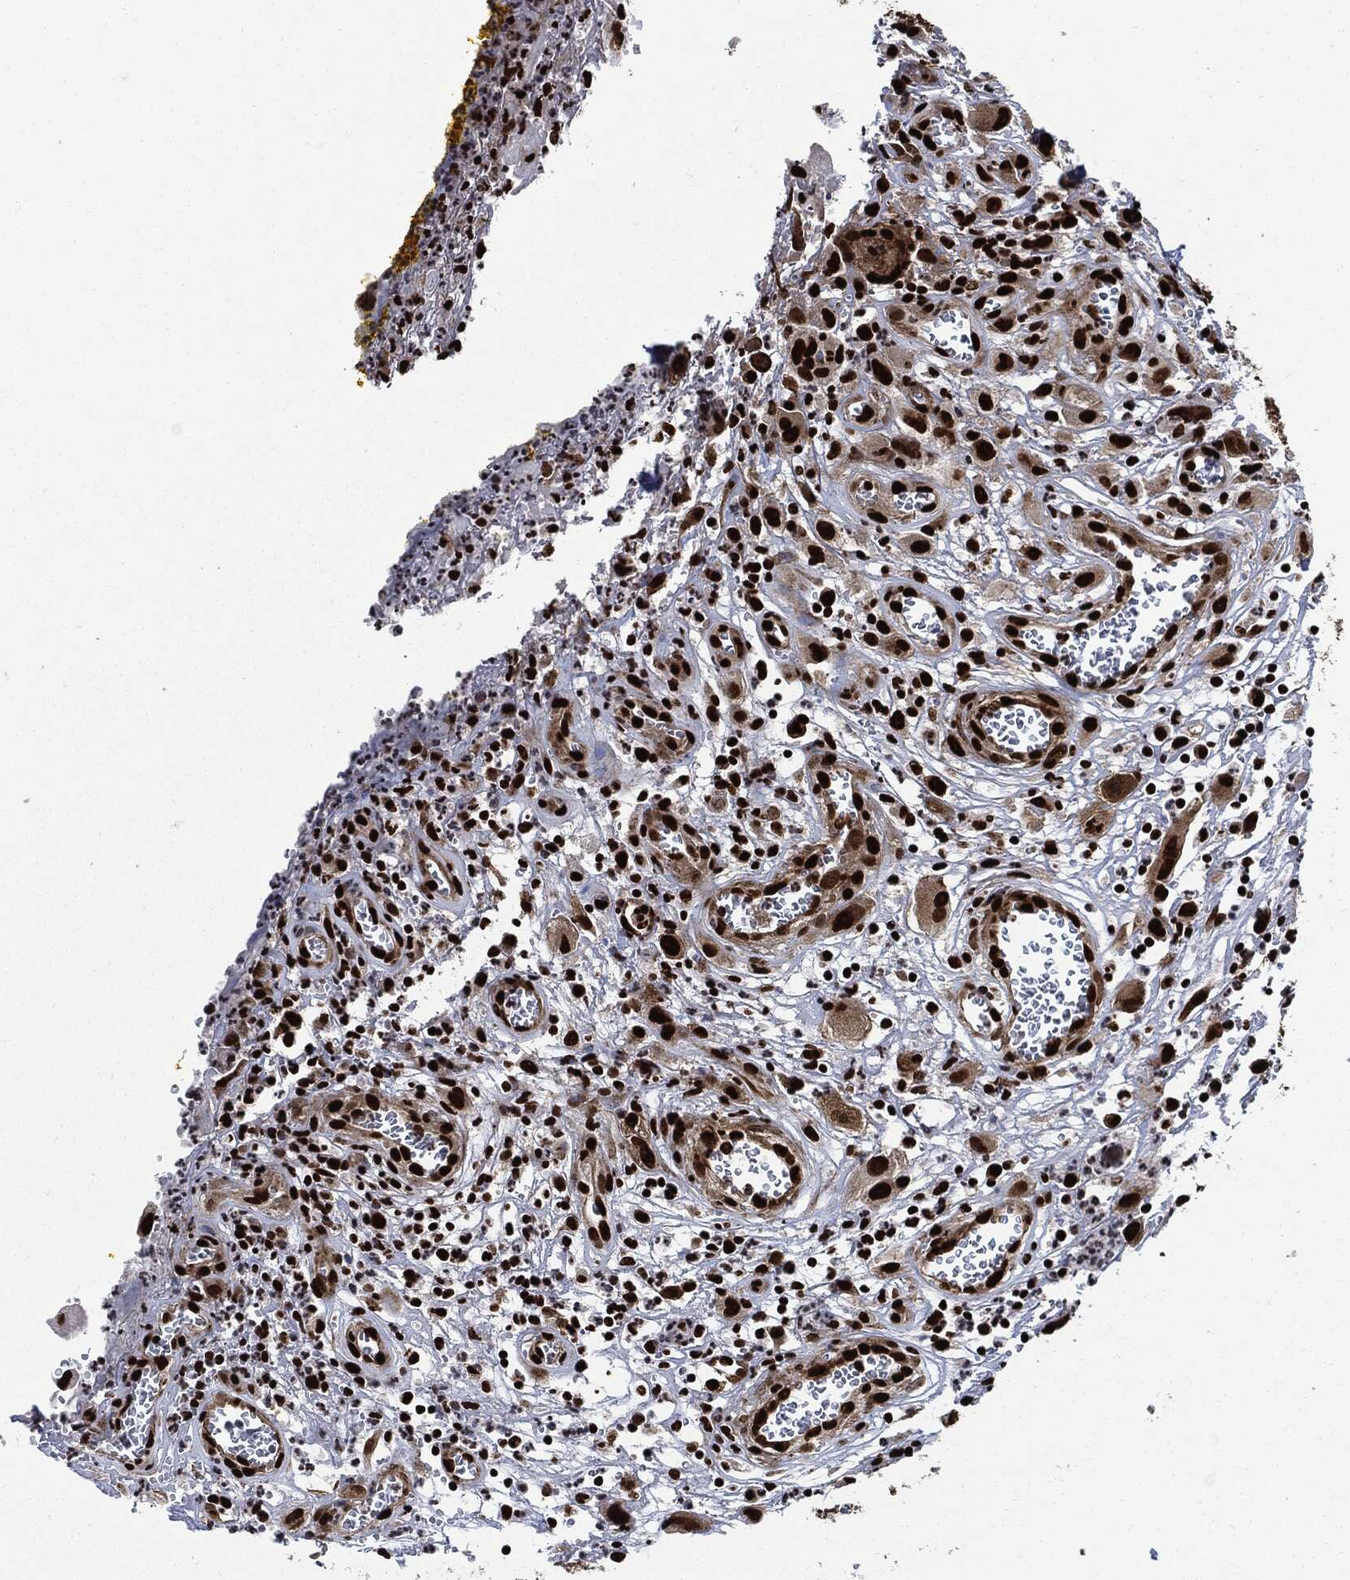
{"staining": {"intensity": "strong", "quantity": ">75%", "location": "nuclear"}, "tissue": "head and neck cancer", "cell_type": "Tumor cells", "image_type": "cancer", "snomed": [{"axis": "morphology", "description": "Squamous cell carcinoma, NOS"}, {"axis": "morphology", "description": "Squamous cell carcinoma, metastatic, NOS"}, {"axis": "topography", "description": "Oral tissue"}, {"axis": "topography", "description": "Head-Neck"}], "caption": "Tumor cells show strong nuclear positivity in approximately >75% of cells in head and neck squamous cell carcinoma.", "gene": "RECQL", "patient": {"sex": "female", "age": 85}}